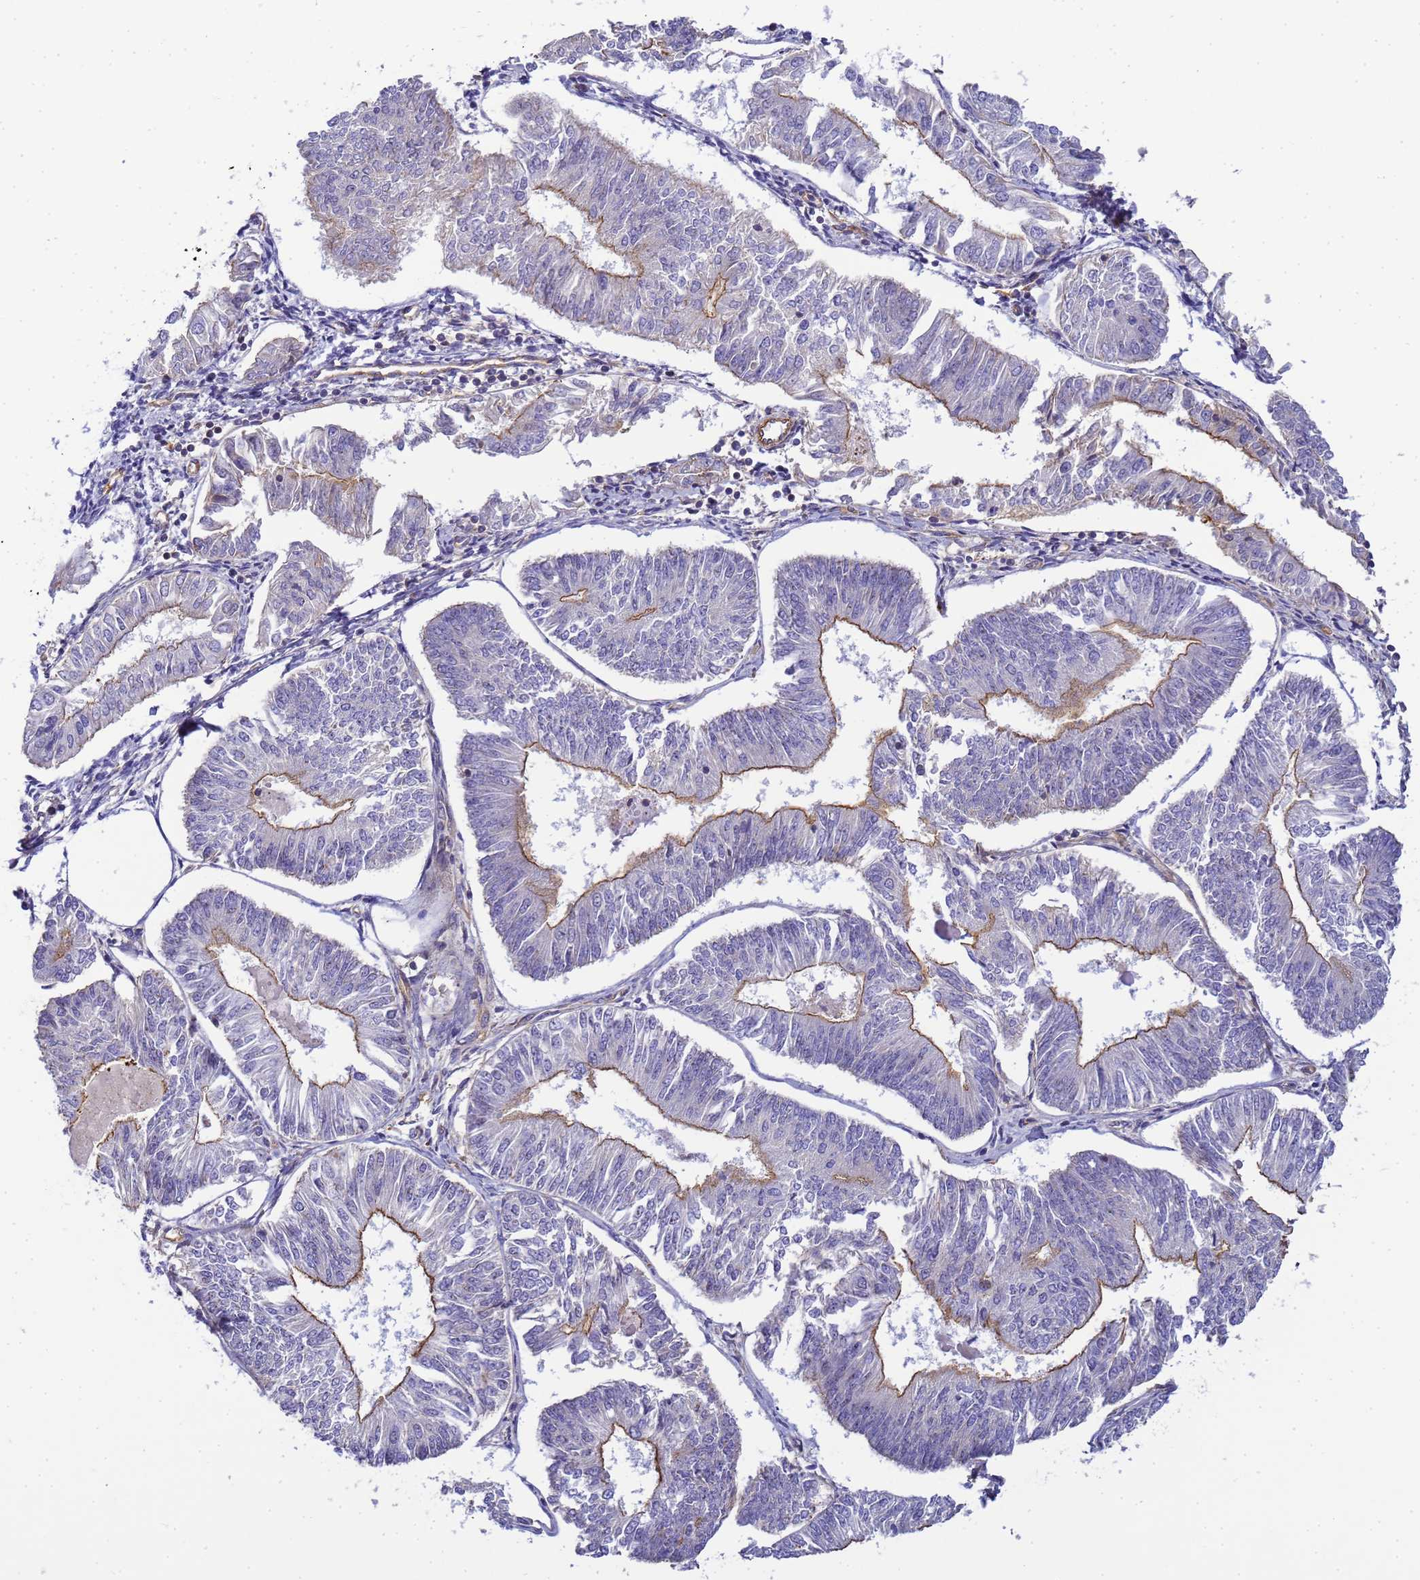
{"staining": {"intensity": "weak", "quantity": "25%-75%", "location": "cytoplasmic/membranous"}, "tissue": "endometrial cancer", "cell_type": "Tumor cells", "image_type": "cancer", "snomed": [{"axis": "morphology", "description": "Adenocarcinoma, NOS"}, {"axis": "topography", "description": "Endometrium"}], "caption": "Weak cytoplasmic/membranous staining for a protein is appreciated in approximately 25%-75% of tumor cells of endometrial cancer using IHC.", "gene": "MYL12A", "patient": {"sex": "female", "age": 58}}